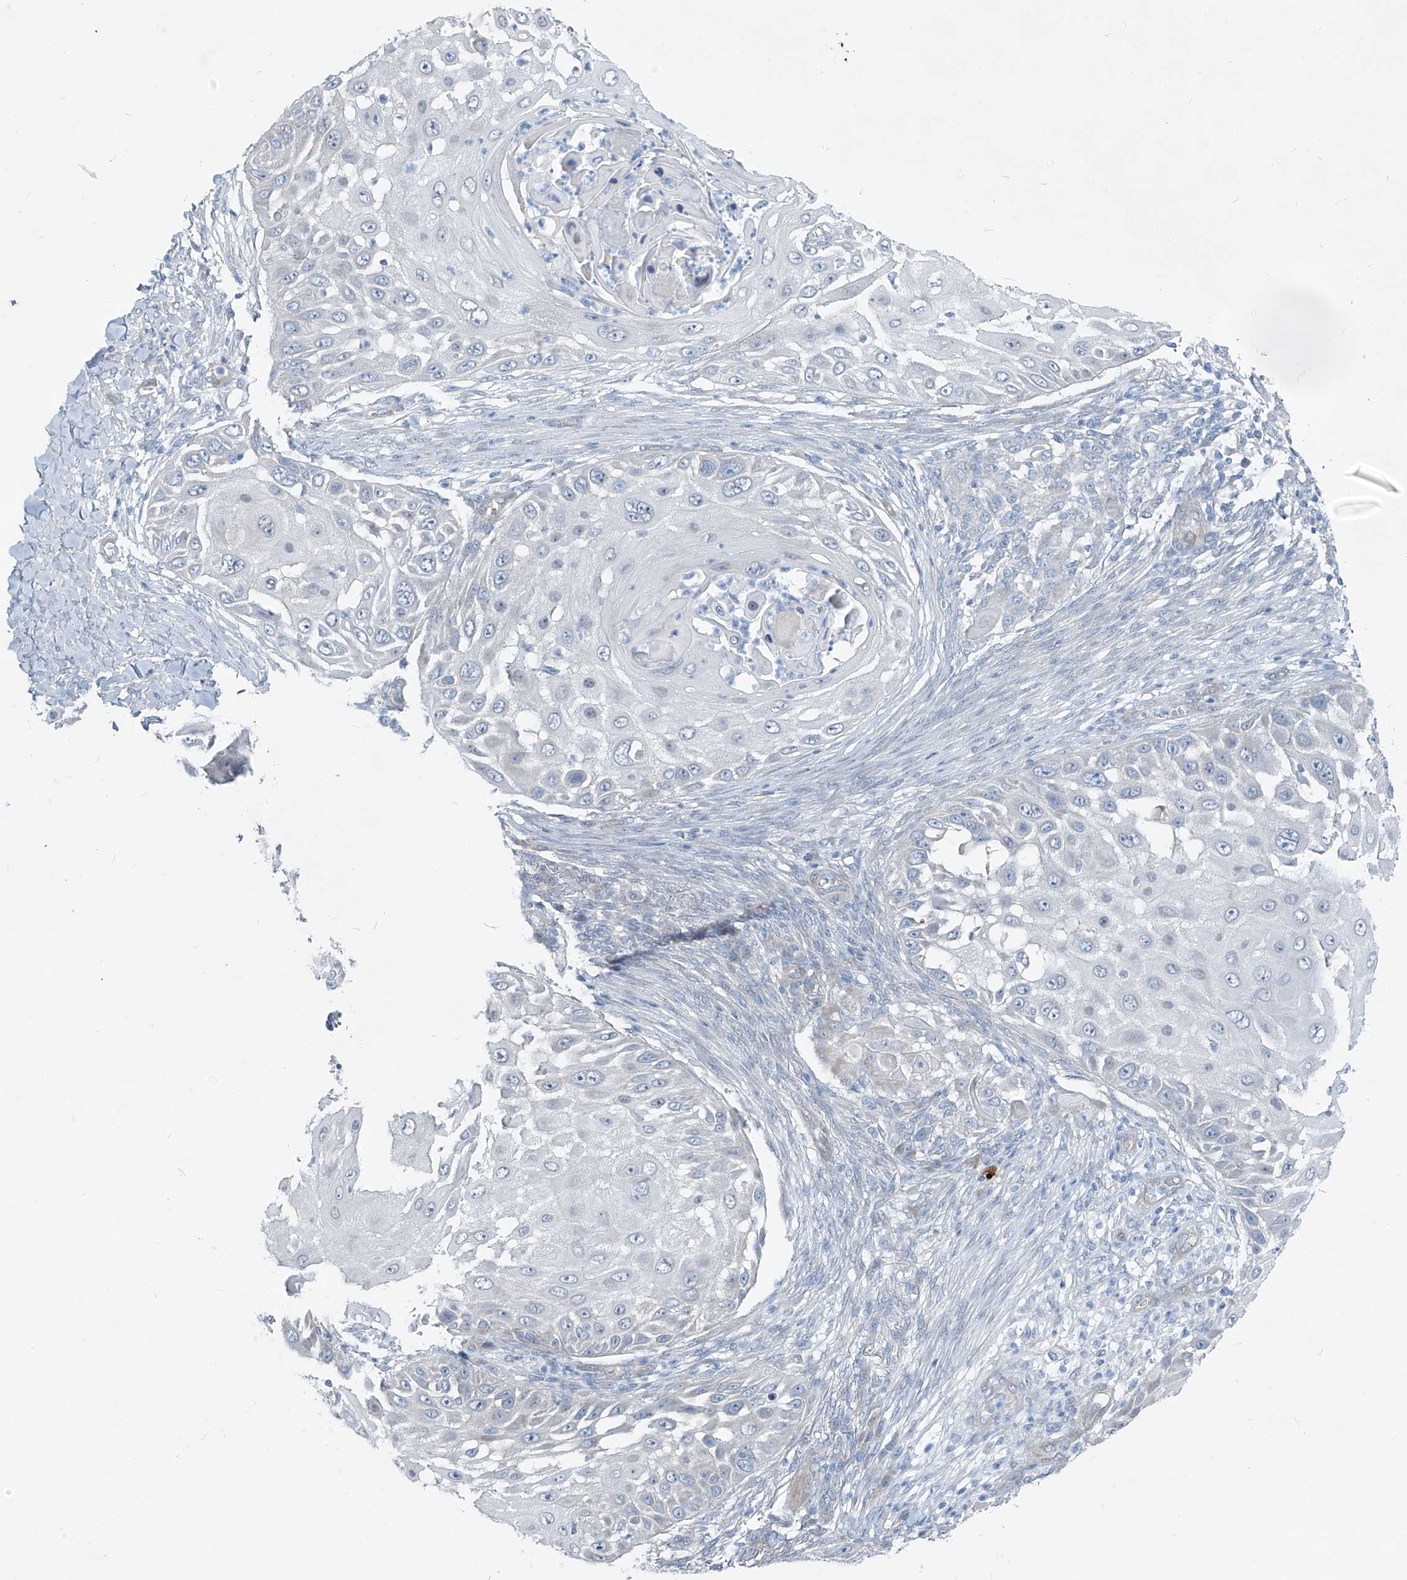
{"staining": {"intensity": "negative", "quantity": "none", "location": "none"}, "tissue": "skin cancer", "cell_type": "Tumor cells", "image_type": "cancer", "snomed": [{"axis": "morphology", "description": "Squamous cell carcinoma, NOS"}, {"axis": "topography", "description": "Skin"}], "caption": "IHC histopathology image of neoplastic tissue: human skin cancer stained with DAB (3,3'-diaminobenzidine) shows no significant protein expression in tumor cells.", "gene": "TNS2", "patient": {"sex": "female", "age": 44}}